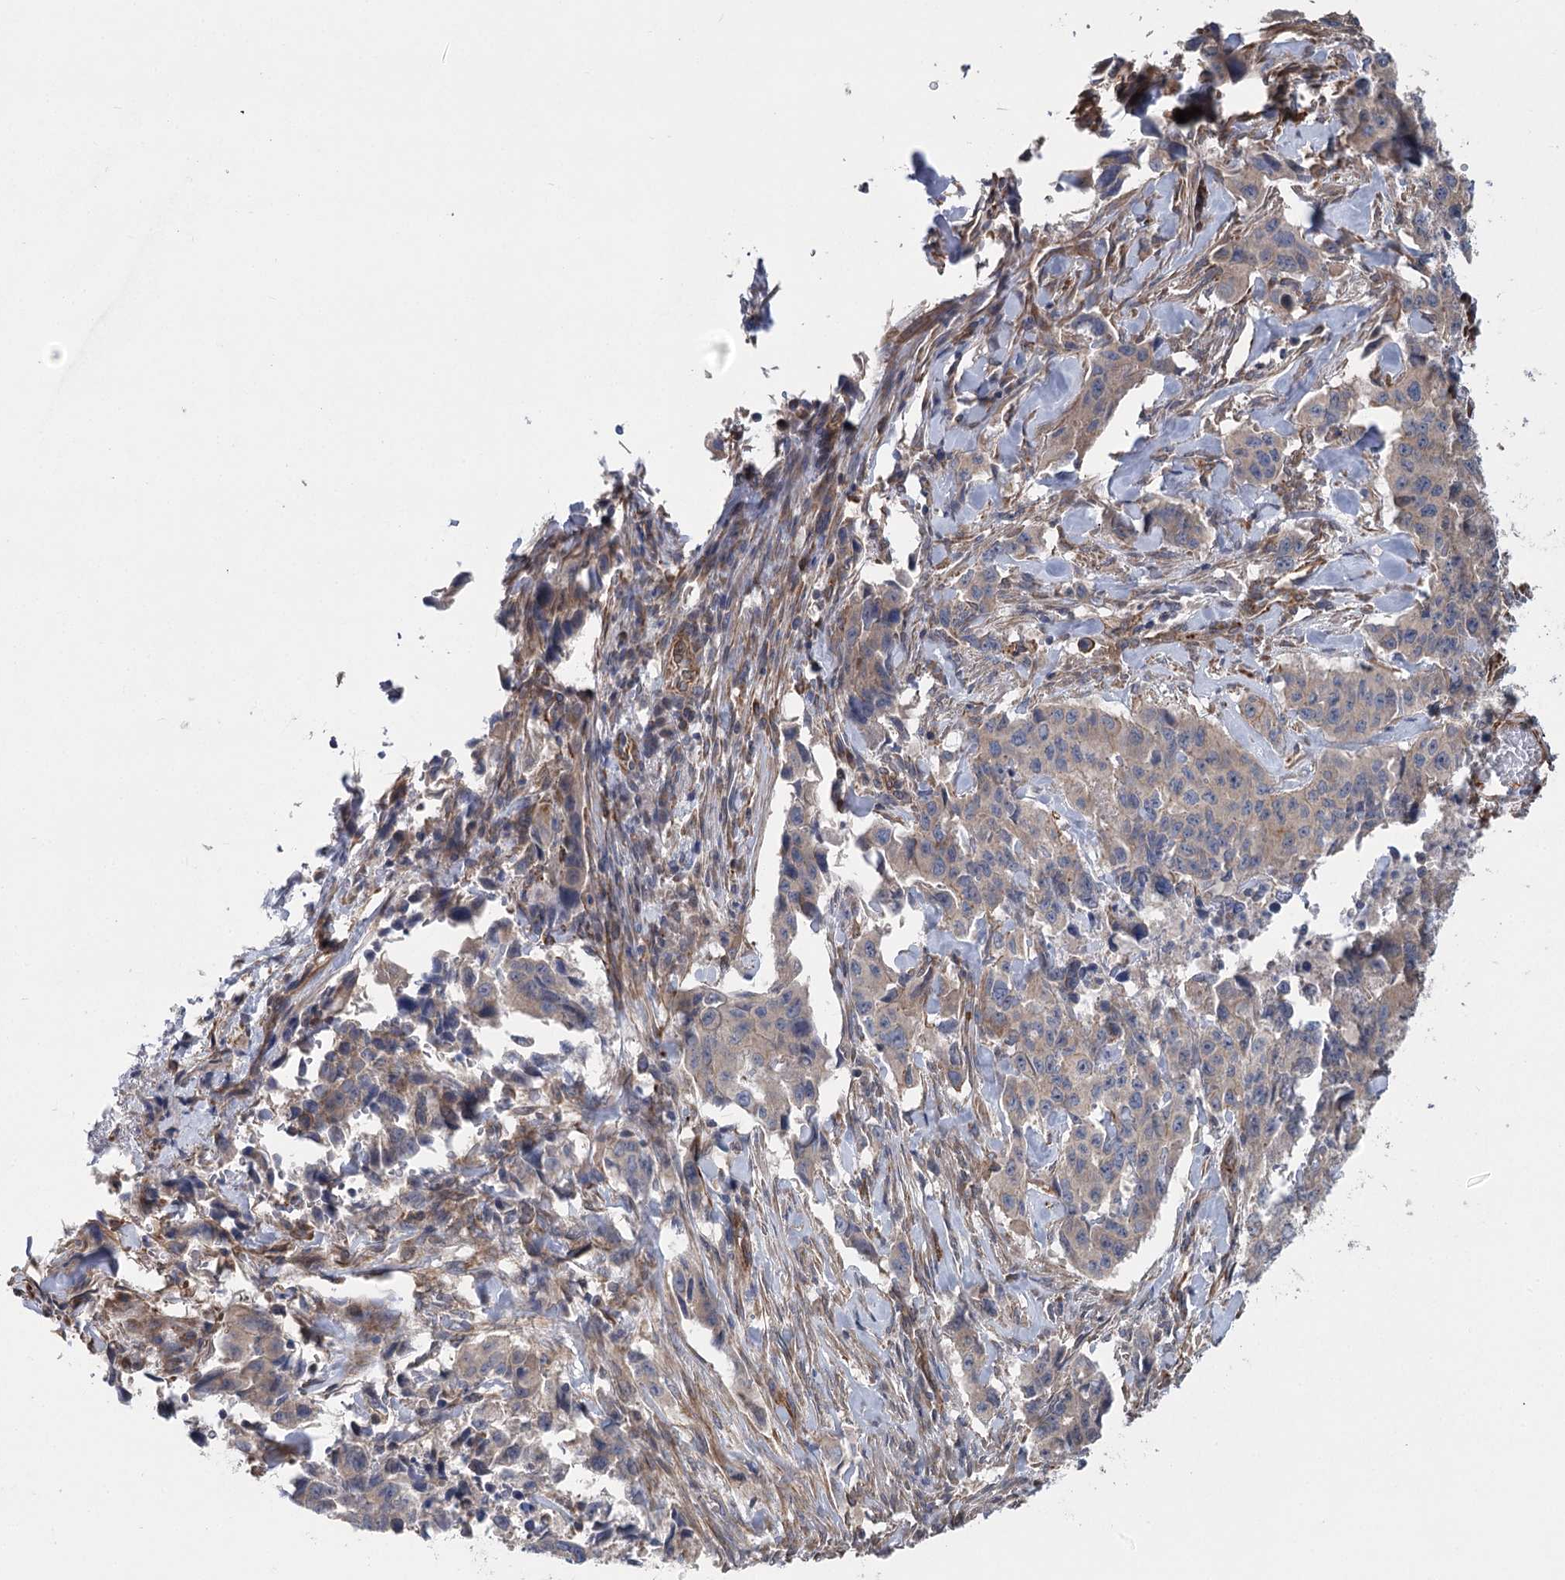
{"staining": {"intensity": "negative", "quantity": "none", "location": "none"}, "tissue": "lung cancer", "cell_type": "Tumor cells", "image_type": "cancer", "snomed": [{"axis": "morphology", "description": "Adenocarcinoma, NOS"}, {"axis": "topography", "description": "Lung"}], "caption": "An image of adenocarcinoma (lung) stained for a protein exhibits no brown staining in tumor cells.", "gene": "RWDD4", "patient": {"sex": "female", "age": 51}}